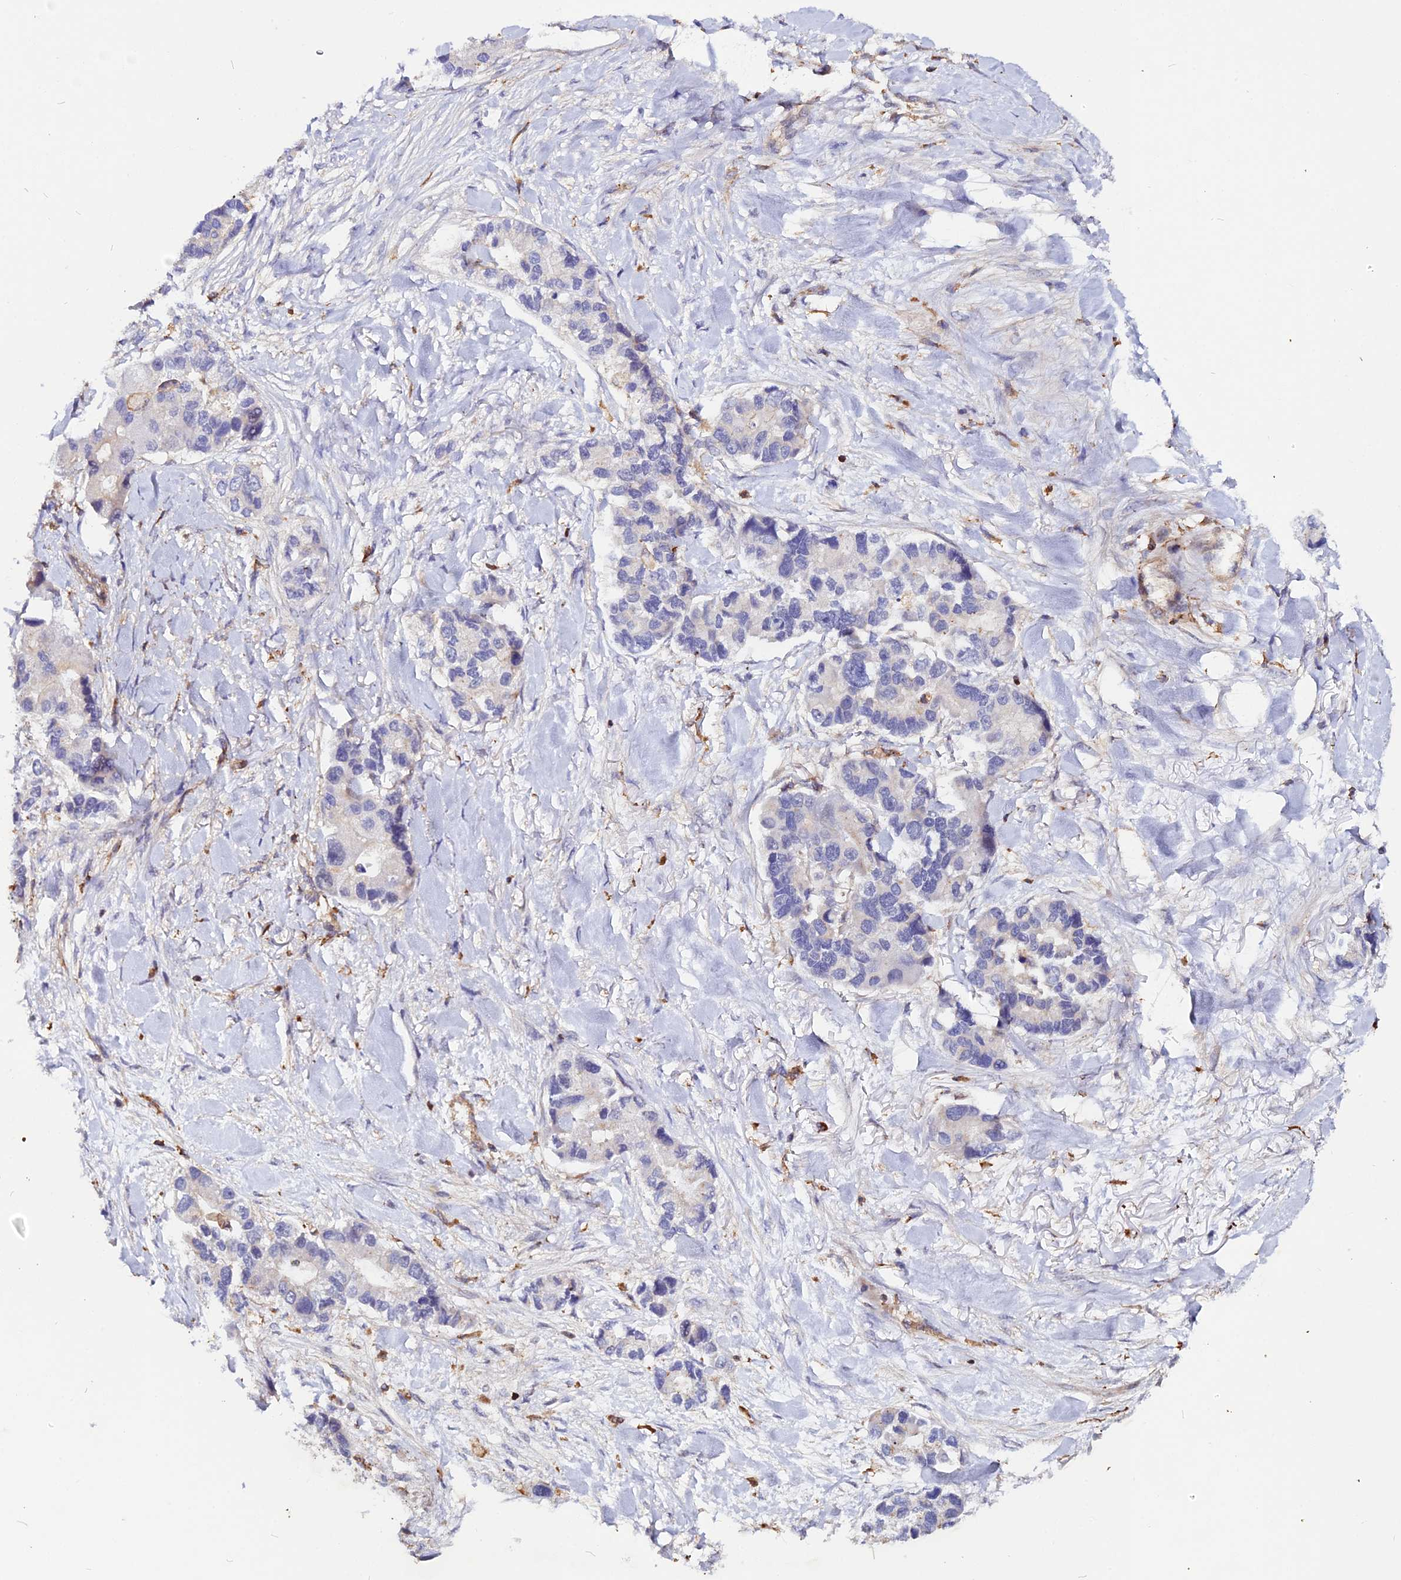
{"staining": {"intensity": "negative", "quantity": "none", "location": "none"}, "tissue": "lung cancer", "cell_type": "Tumor cells", "image_type": "cancer", "snomed": [{"axis": "morphology", "description": "Adenocarcinoma, NOS"}, {"axis": "topography", "description": "Lung"}], "caption": "Tumor cells are negative for protein expression in human lung cancer (adenocarcinoma).", "gene": "USP17L15", "patient": {"sex": "female", "age": 54}}